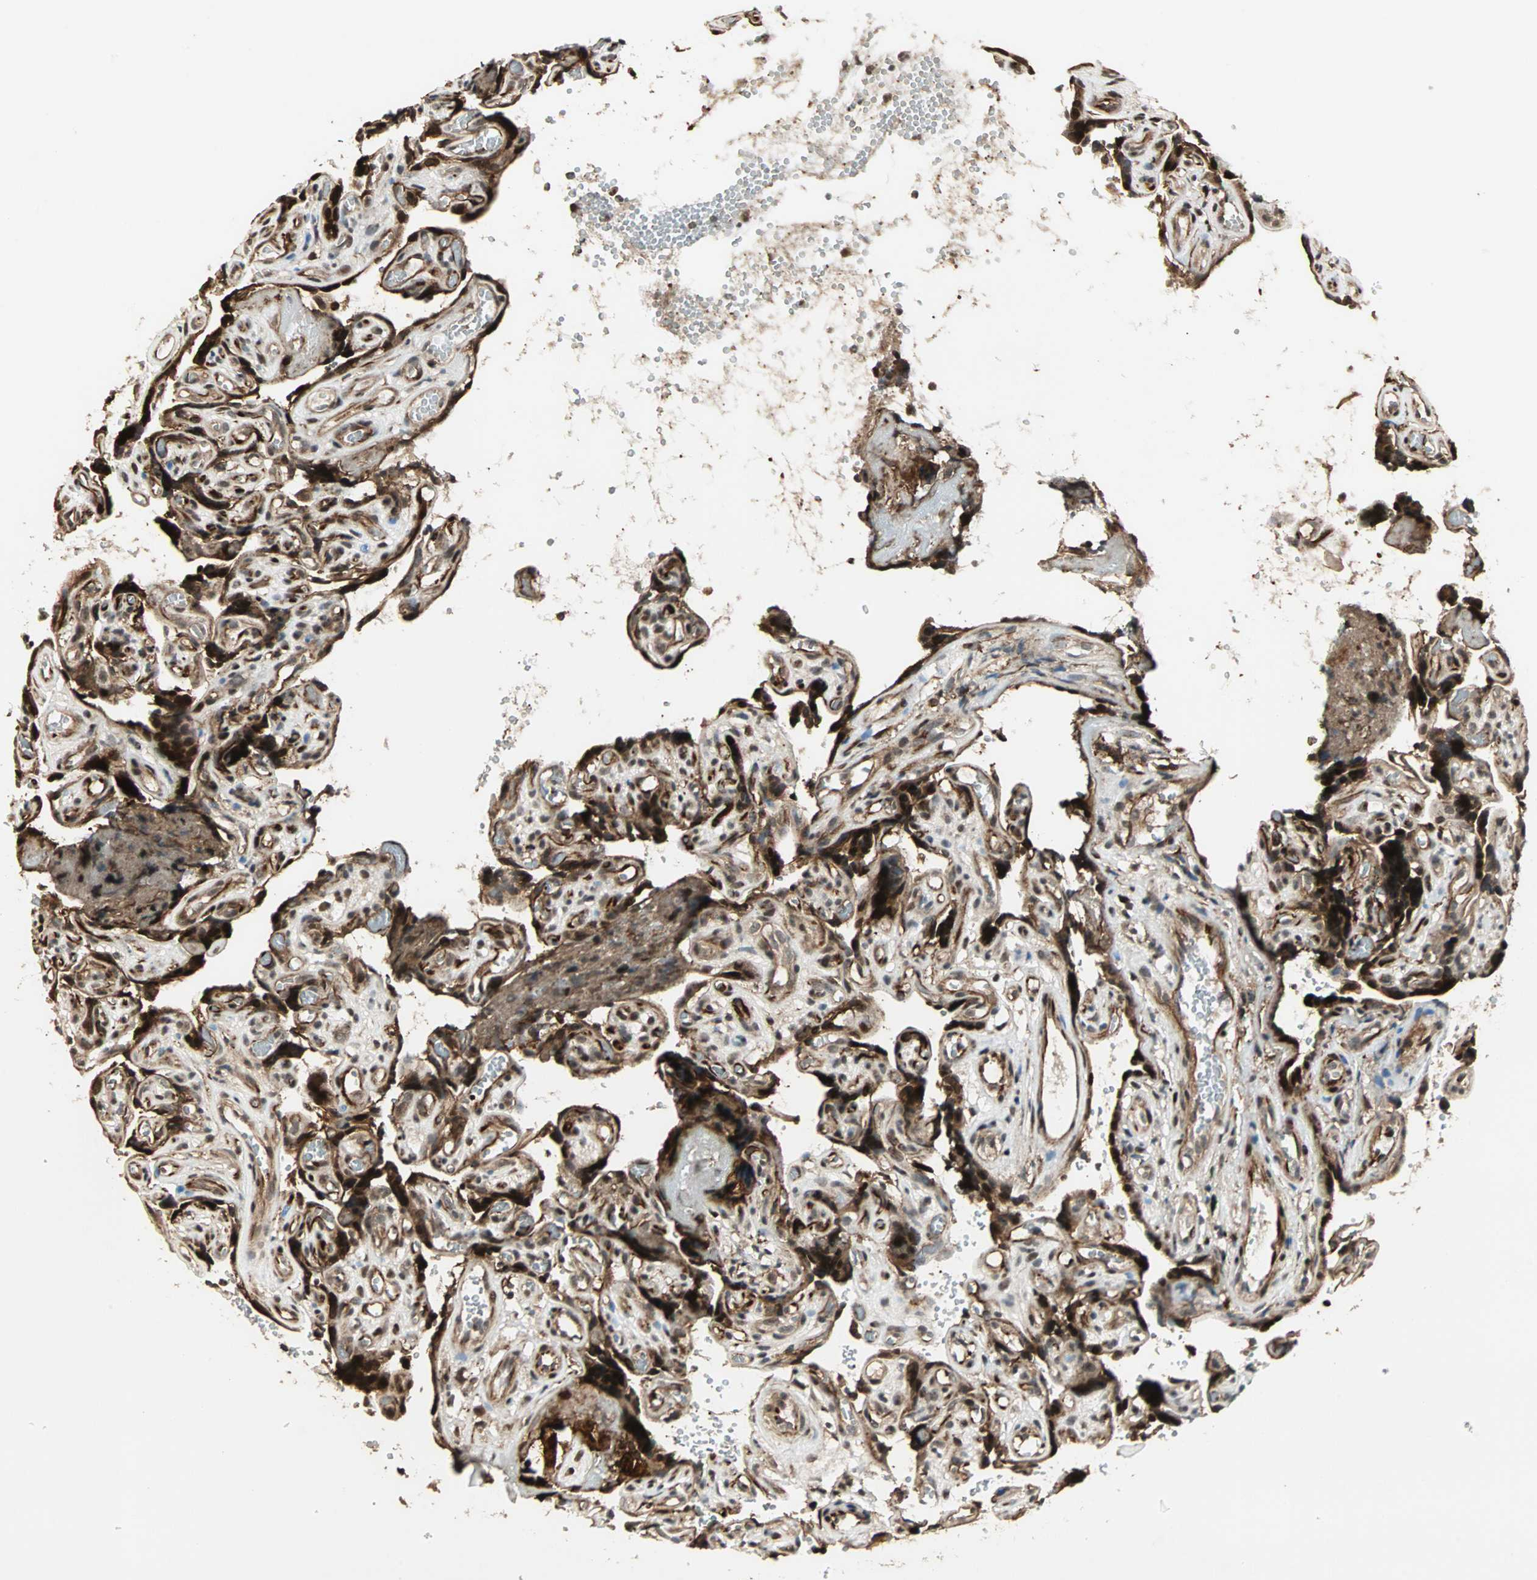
{"staining": {"intensity": "moderate", "quantity": ">75%", "location": "nuclear"}, "tissue": "placenta", "cell_type": "Decidual cells", "image_type": "normal", "snomed": [{"axis": "morphology", "description": "Normal tissue, NOS"}, {"axis": "topography", "description": "Placenta"}], "caption": "DAB (3,3'-diaminobenzidine) immunohistochemical staining of normal human placenta displays moderate nuclear protein expression in about >75% of decidual cells.", "gene": "ZBED9", "patient": {"sex": "female", "age": 30}}